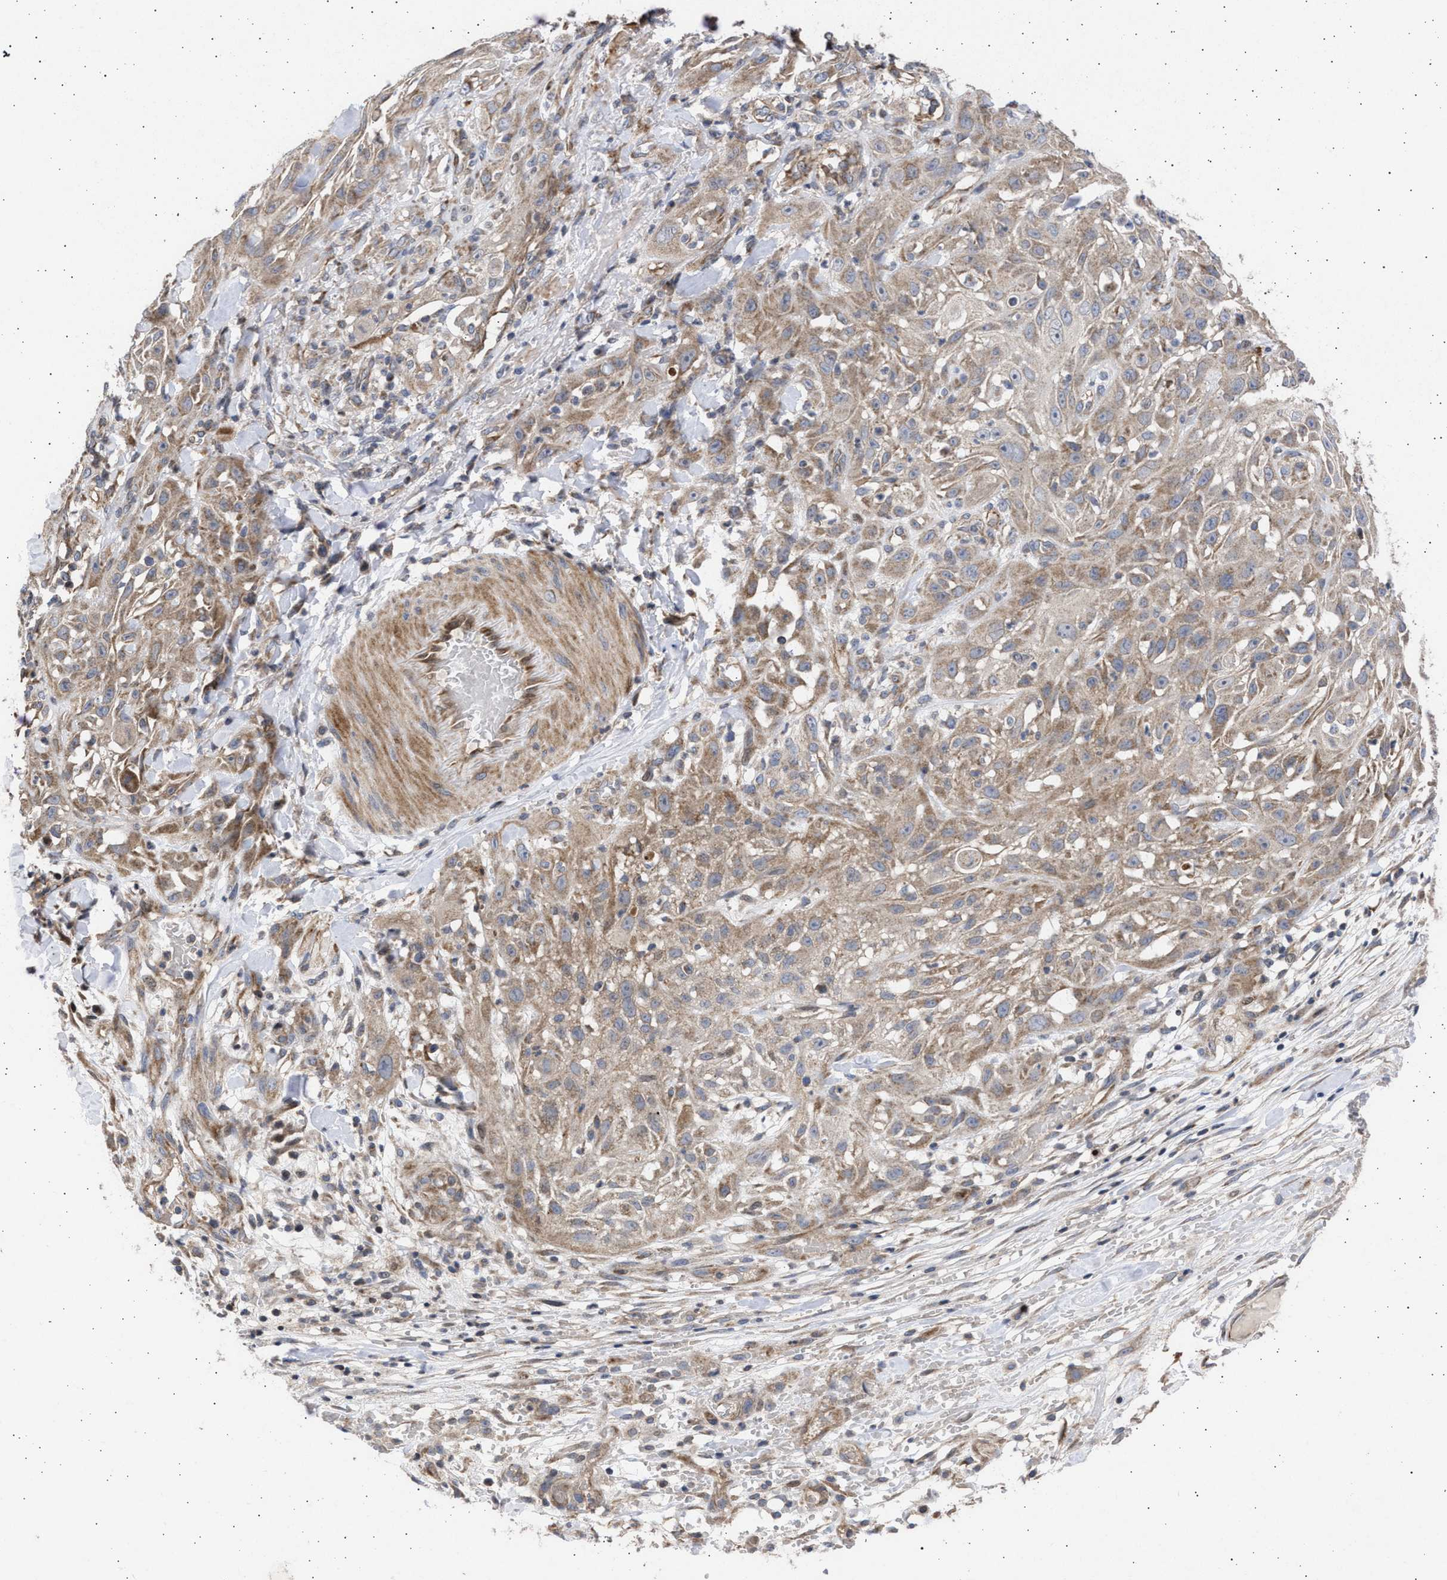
{"staining": {"intensity": "moderate", "quantity": ">75%", "location": "cytoplasmic/membranous"}, "tissue": "skin cancer", "cell_type": "Tumor cells", "image_type": "cancer", "snomed": [{"axis": "morphology", "description": "Squamous cell carcinoma, NOS"}, {"axis": "topography", "description": "Skin"}], "caption": "Immunohistochemistry (IHC) (DAB (3,3'-diaminobenzidine)) staining of human skin cancer exhibits moderate cytoplasmic/membranous protein positivity in about >75% of tumor cells. (Brightfield microscopy of DAB IHC at high magnification).", "gene": "TTC19", "patient": {"sex": "male", "age": 75}}